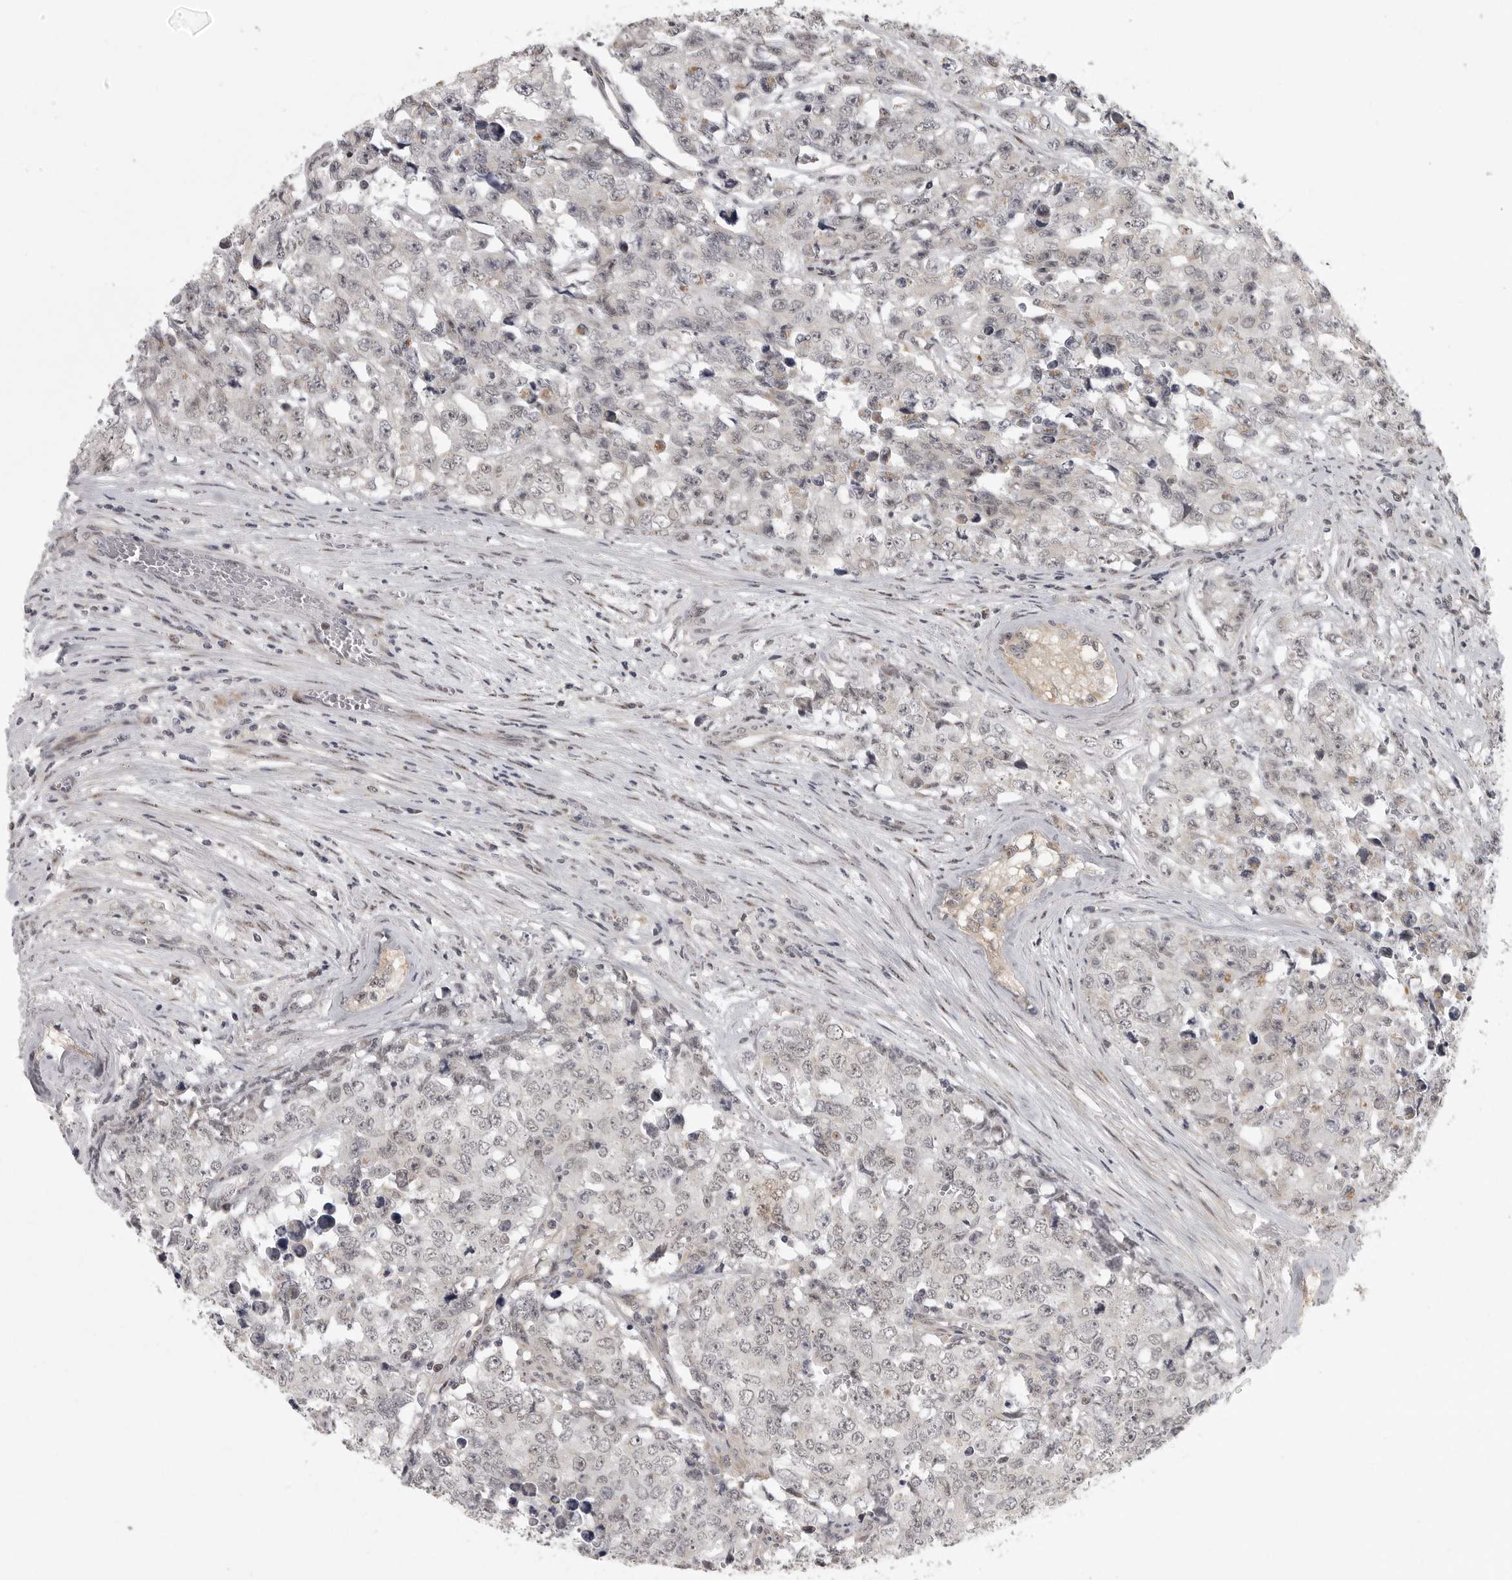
{"staining": {"intensity": "negative", "quantity": "none", "location": "none"}, "tissue": "testis cancer", "cell_type": "Tumor cells", "image_type": "cancer", "snomed": [{"axis": "morphology", "description": "Carcinoma, Embryonal, NOS"}, {"axis": "topography", "description": "Testis"}], "caption": "This is an immunohistochemistry (IHC) image of human testis cancer. There is no positivity in tumor cells.", "gene": "POLE2", "patient": {"sex": "male", "age": 28}}